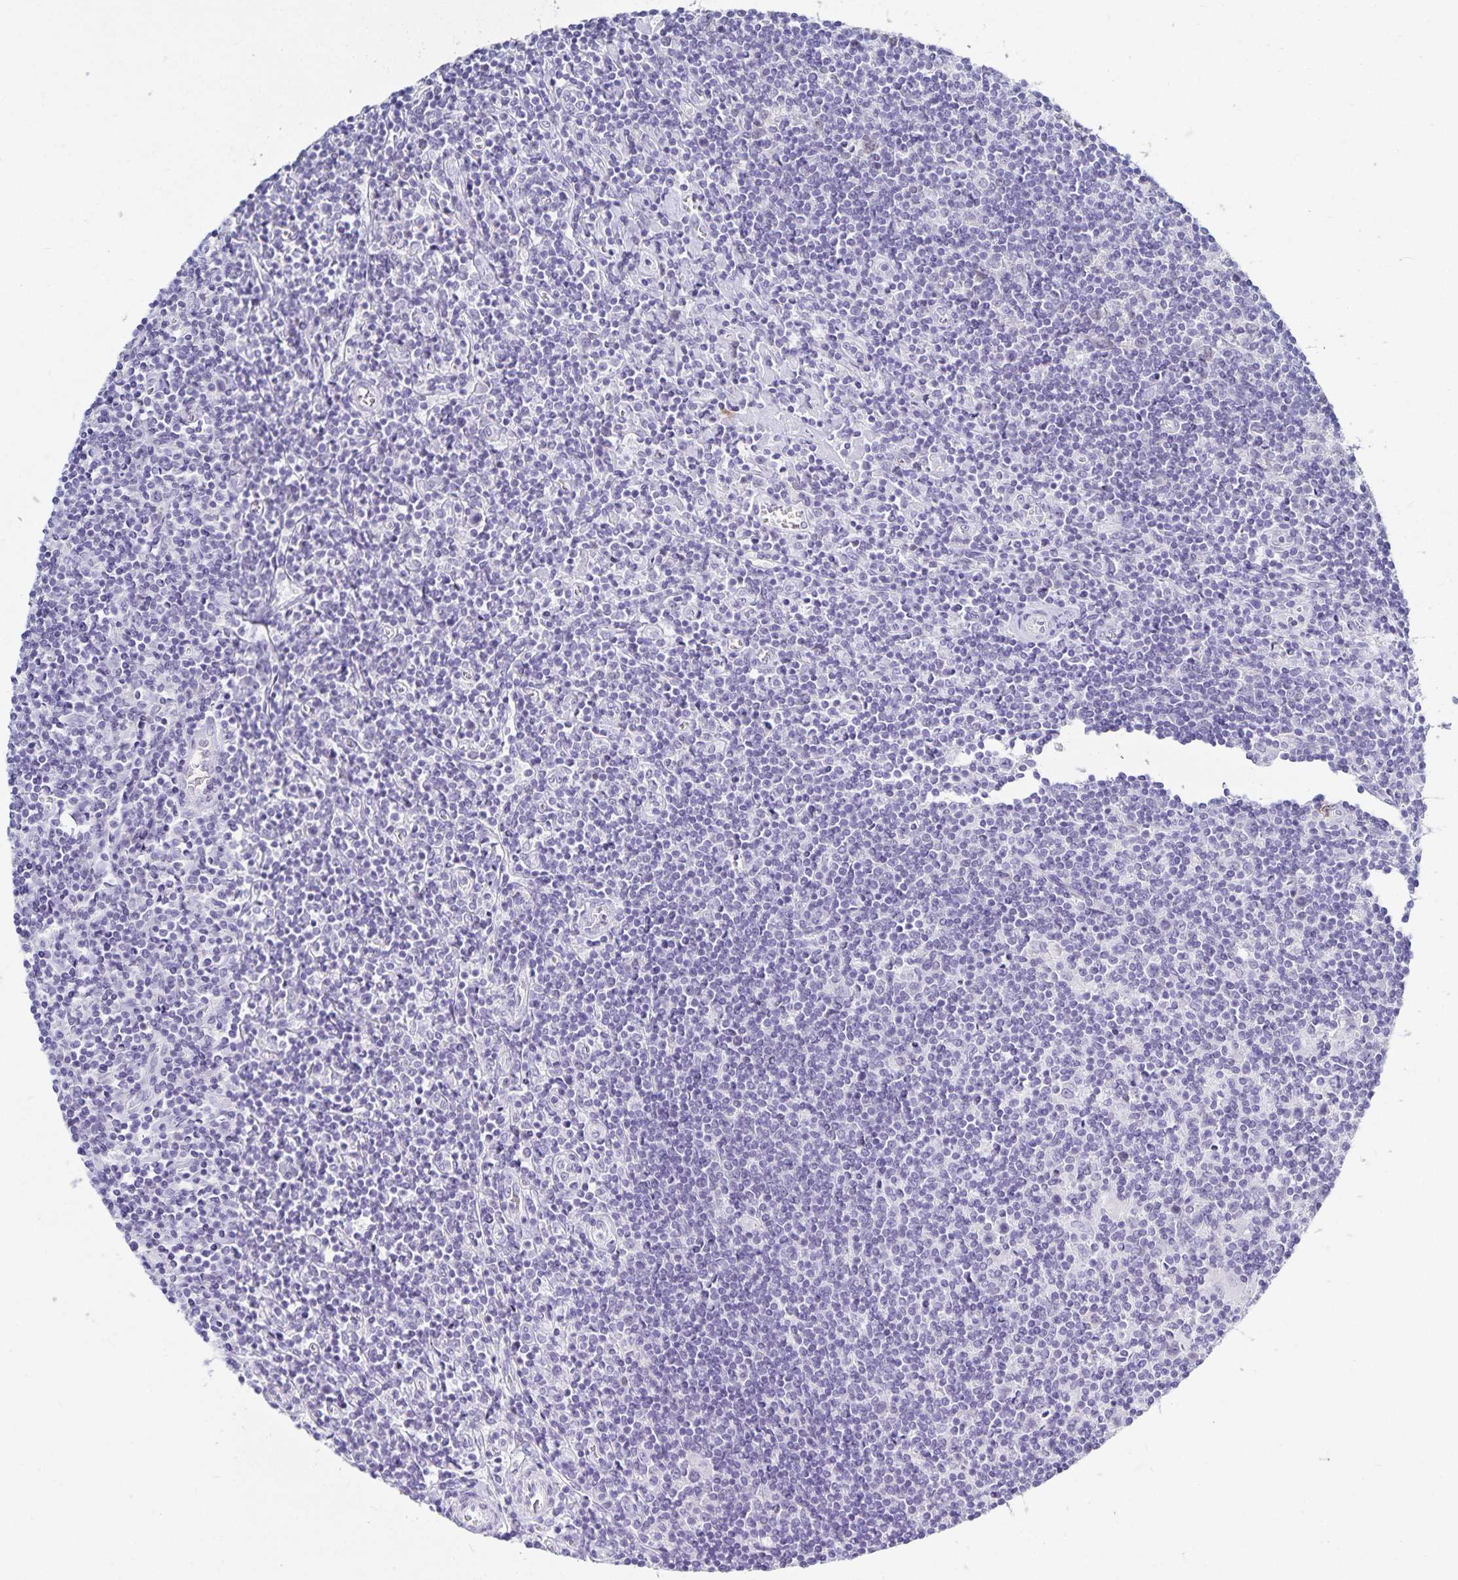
{"staining": {"intensity": "negative", "quantity": "none", "location": "none"}, "tissue": "lymphoma", "cell_type": "Tumor cells", "image_type": "cancer", "snomed": [{"axis": "morphology", "description": "Hodgkin's disease, NOS"}, {"axis": "topography", "description": "Lymph node"}], "caption": "A high-resolution histopathology image shows immunohistochemistry (IHC) staining of lymphoma, which shows no significant staining in tumor cells.", "gene": "HMGB3", "patient": {"sex": "male", "age": 40}}